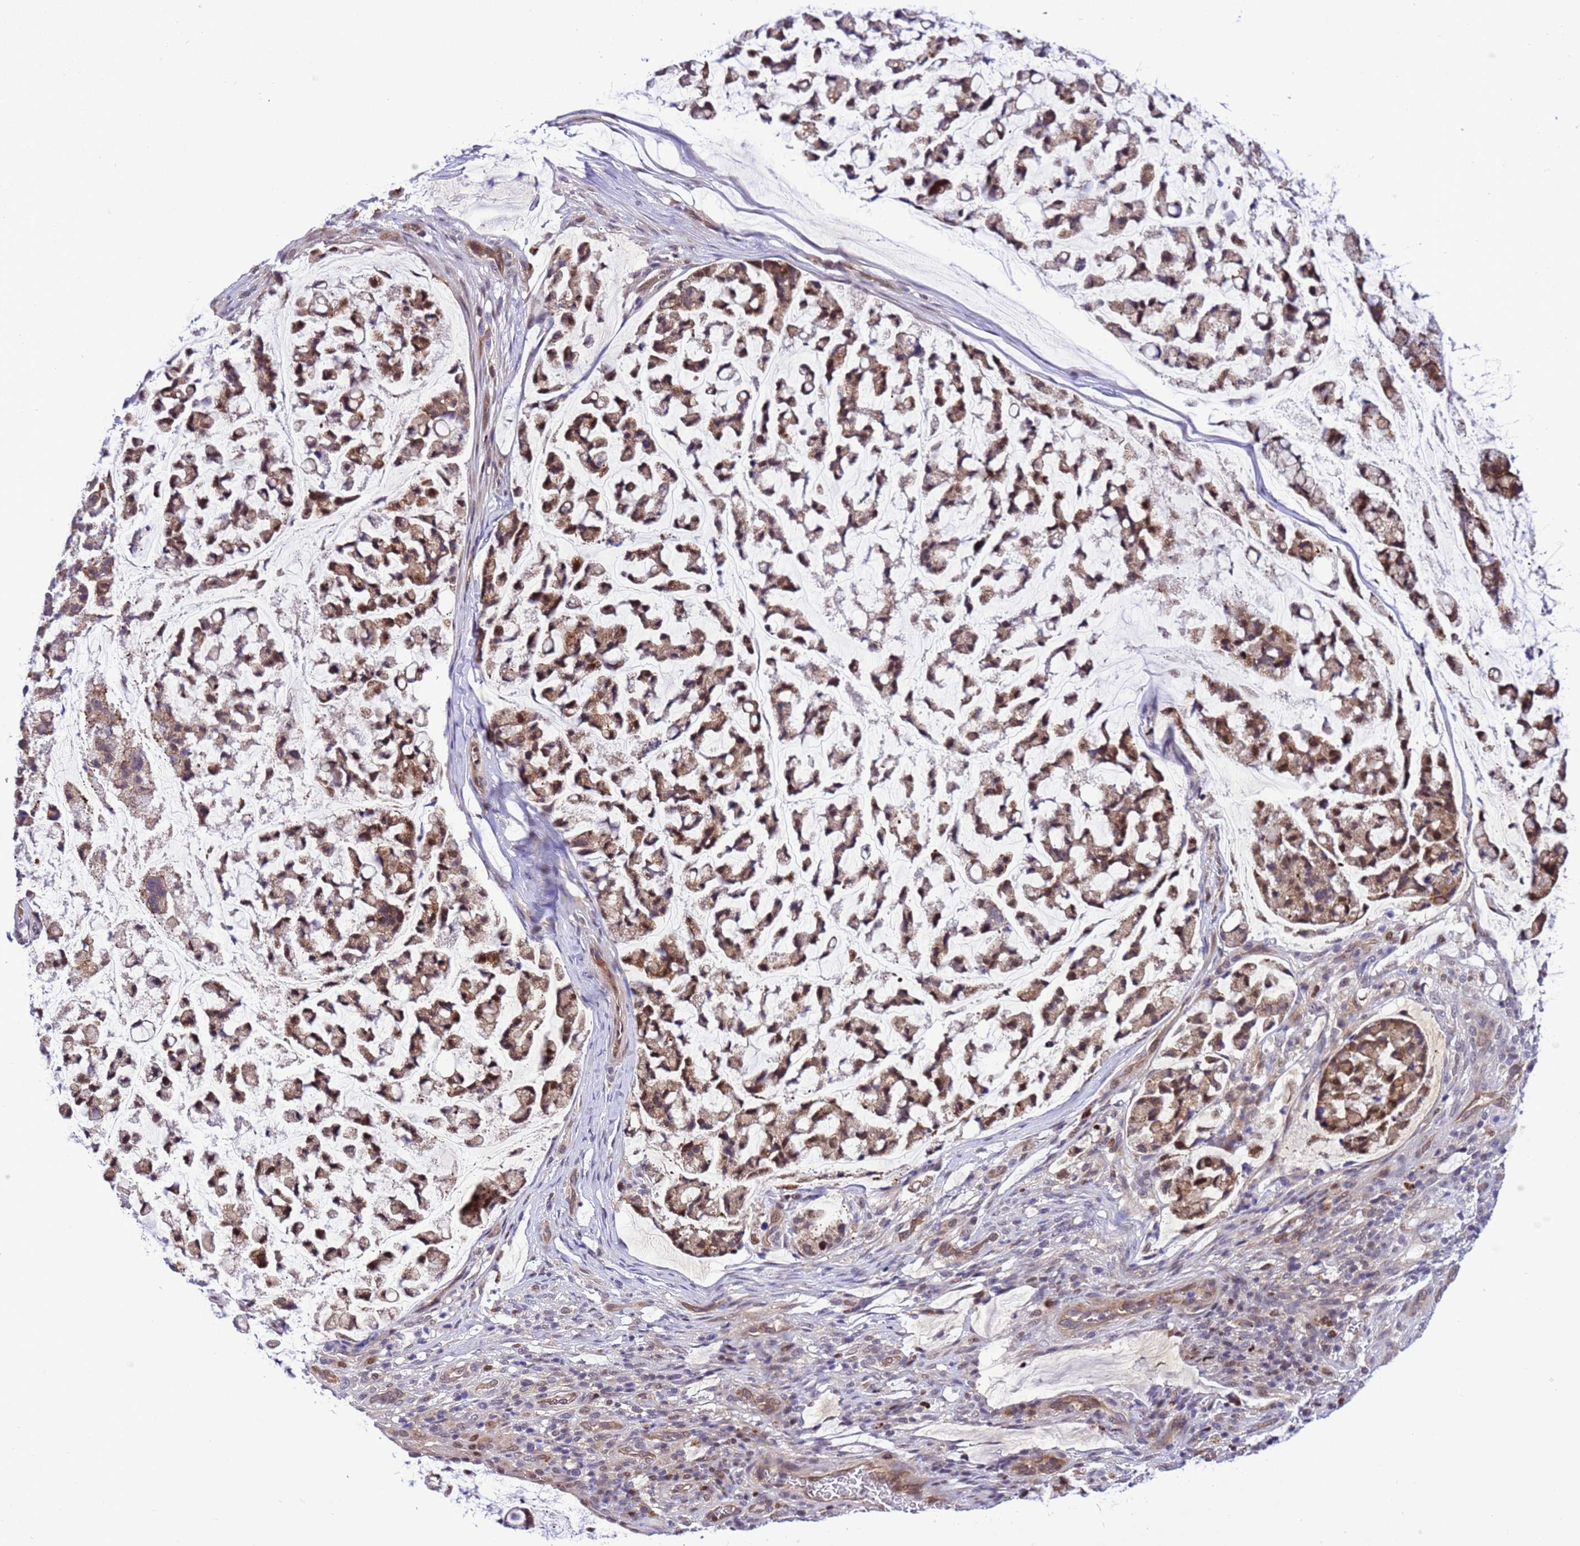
{"staining": {"intensity": "moderate", "quantity": ">75%", "location": "cytoplasmic/membranous,nuclear"}, "tissue": "stomach cancer", "cell_type": "Tumor cells", "image_type": "cancer", "snomed": [{"axis": "morphology", "description": "Adenocarcinoma, NOS"}, {"axis": "topography", "description": "Stomach, lower"}], "caption": "A brown stain labels moderate cytoplasmic/membranous and nuclear expression of a protein in stomach cancer (adenocarcinoma) tumor cells. (Stains: DAB (3,3'-diaminobenzidine) in brown, nuclei in blue, Microscopy: brightfield microscopy at high magnification).", "gene": "RASD1", "patient": {"sex": "male", "age": 67}}